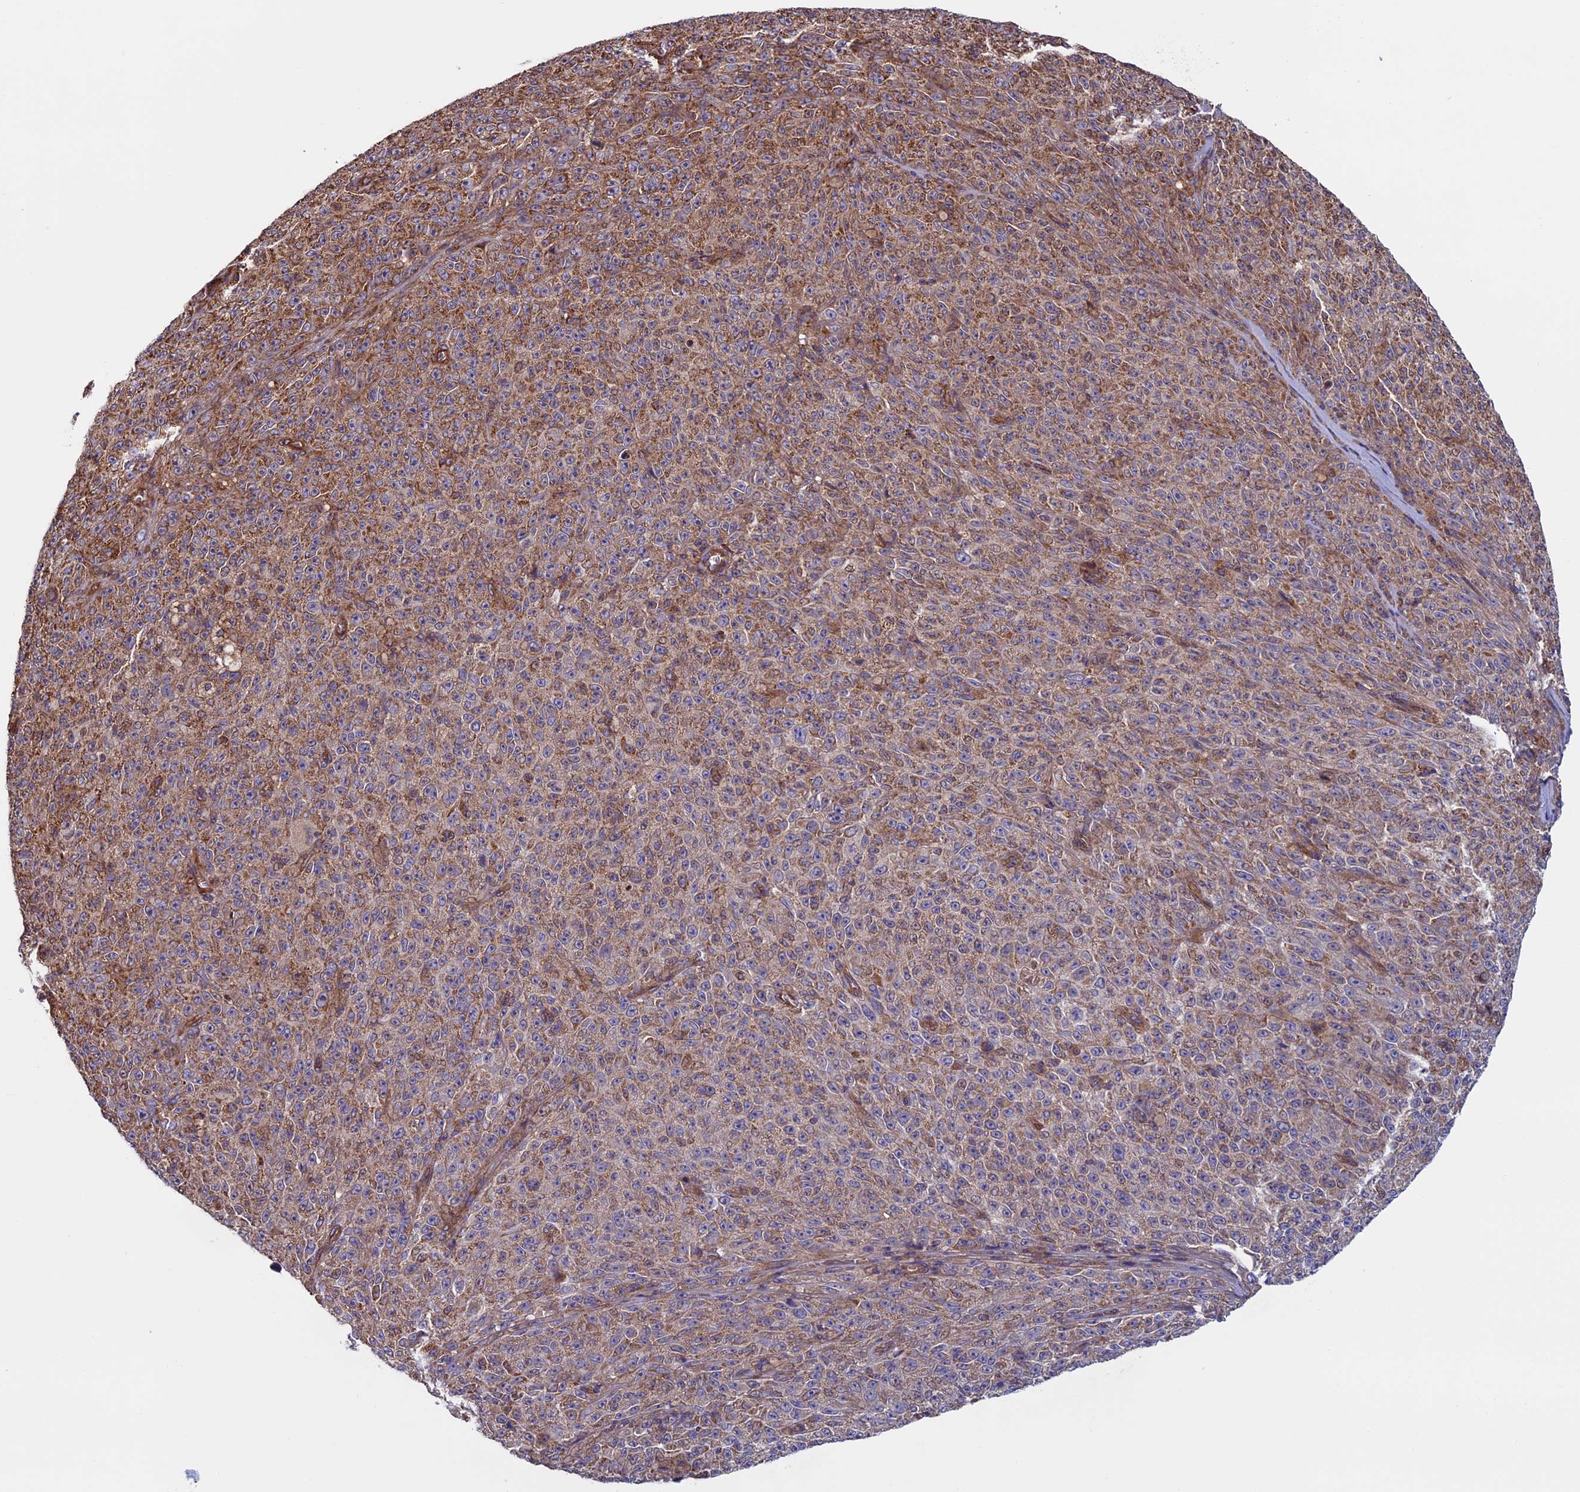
{"staining": {"intensity": "weak", "quantity": "25%-75%", "location": "cytoplasmic/membranous"}, "tissue": "melanoma", "cell_type": "Tumor cells", "image_type": "cancer", "snomed": [{"axis": "morphology", "description": "Malignant melanoma, NOS"}, {"axis": "topography", "description": "Skin"}], "caption": "The immunohistochemical stain shows weak cytoplasmic/membranous expression in tumor cells of melanoma tissue.", "gene": "CCDC8", "patient": {"sex": "female", "age": 82}}